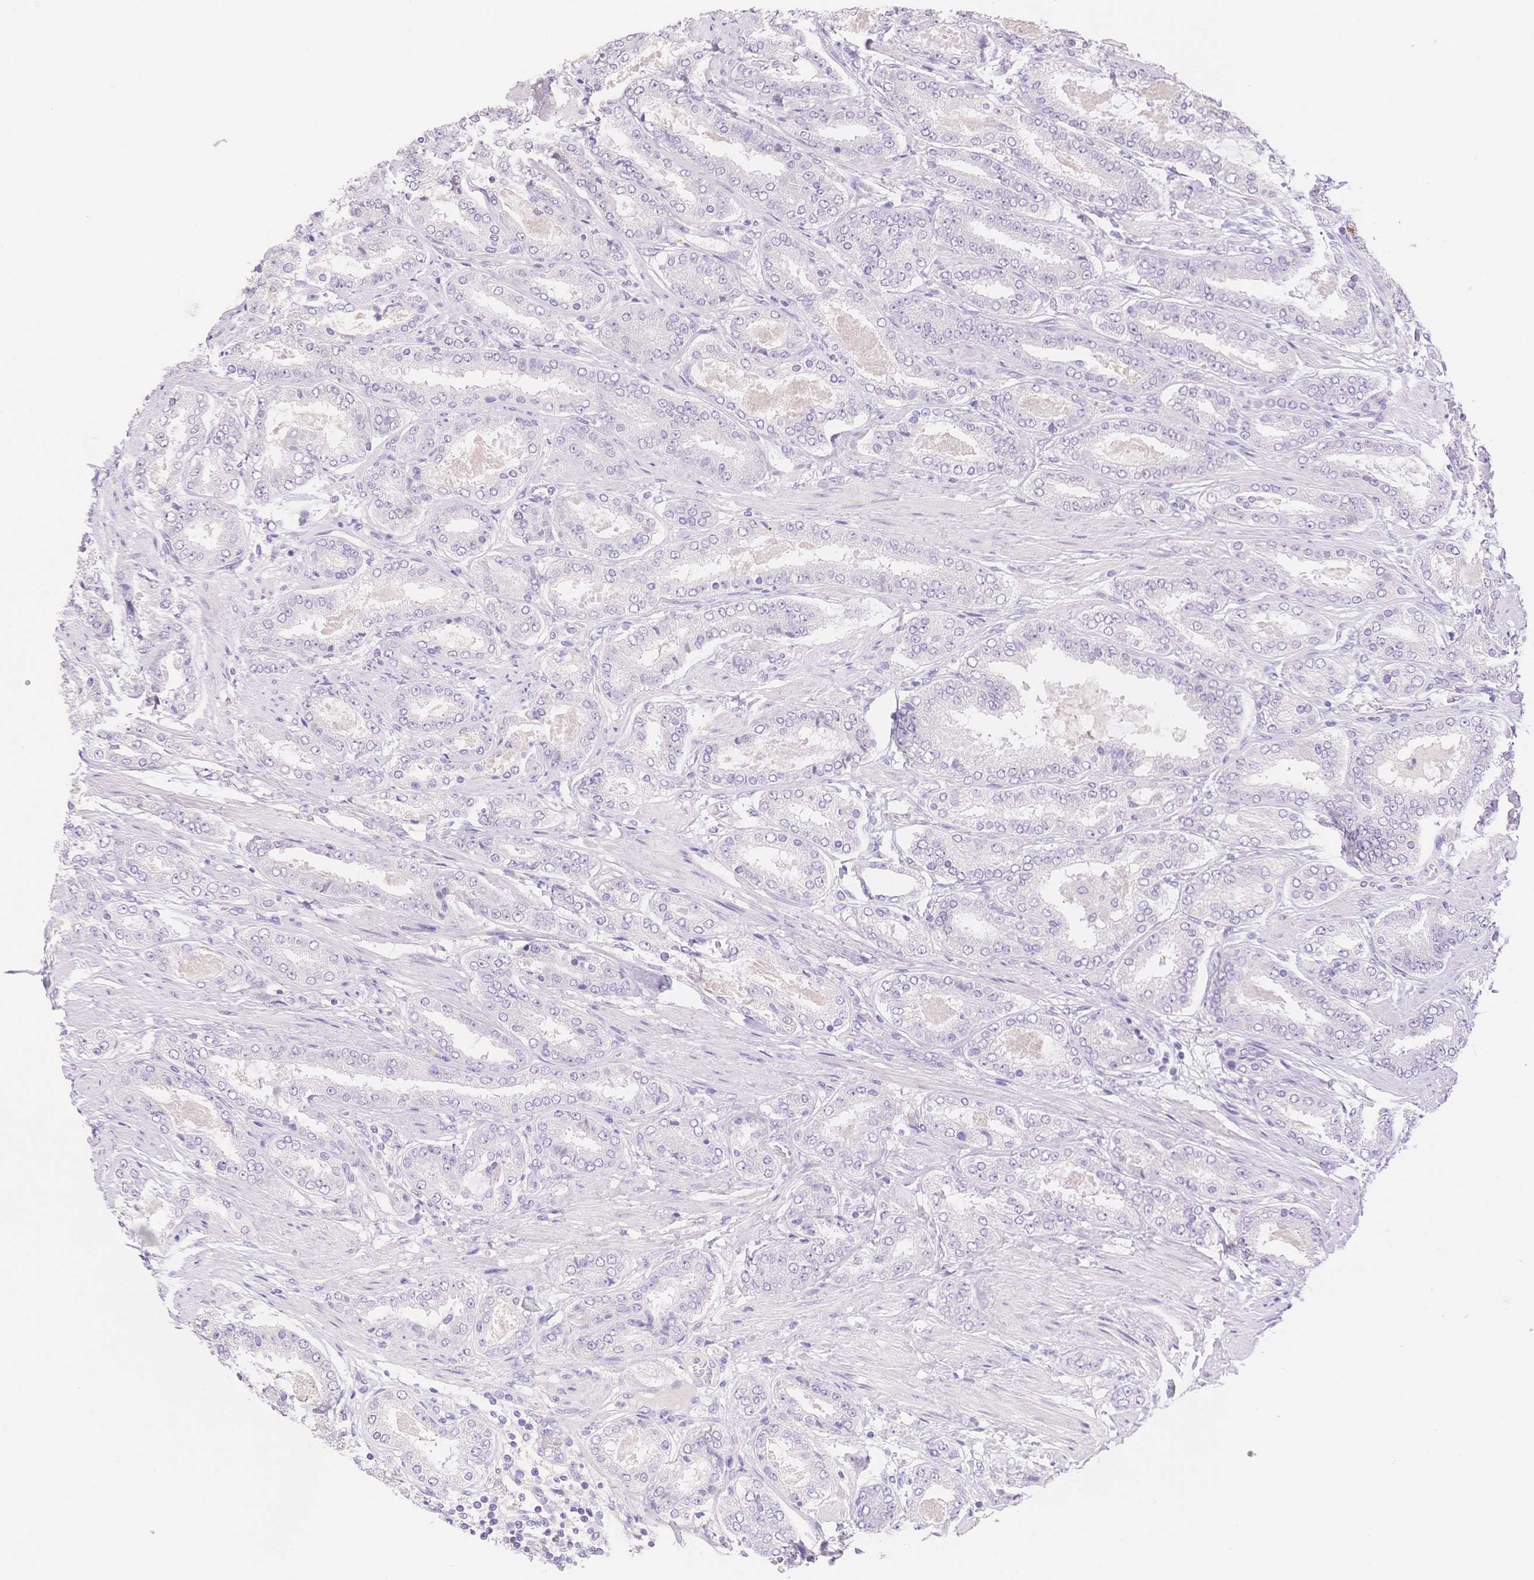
{"staining": {"intensity": "negative", "quantity": "none", "location": "none"}, "tissue": "prostate cancer", "cell_type": "Tumor cells", "image_type": "cancer", "snomed": [{"axis": "morphology", "description": "Adenocarcinoma, High grade"}, {"axis": "topography", "description": "Prostate"}], "caption": "A histopathology image of prostate adenocarcinoma (high-grade) stained for a protein exhibits no brown staining in tumor cells.", "gene": "MYOM1", "patient": {"sex": "male", "age": 63}}